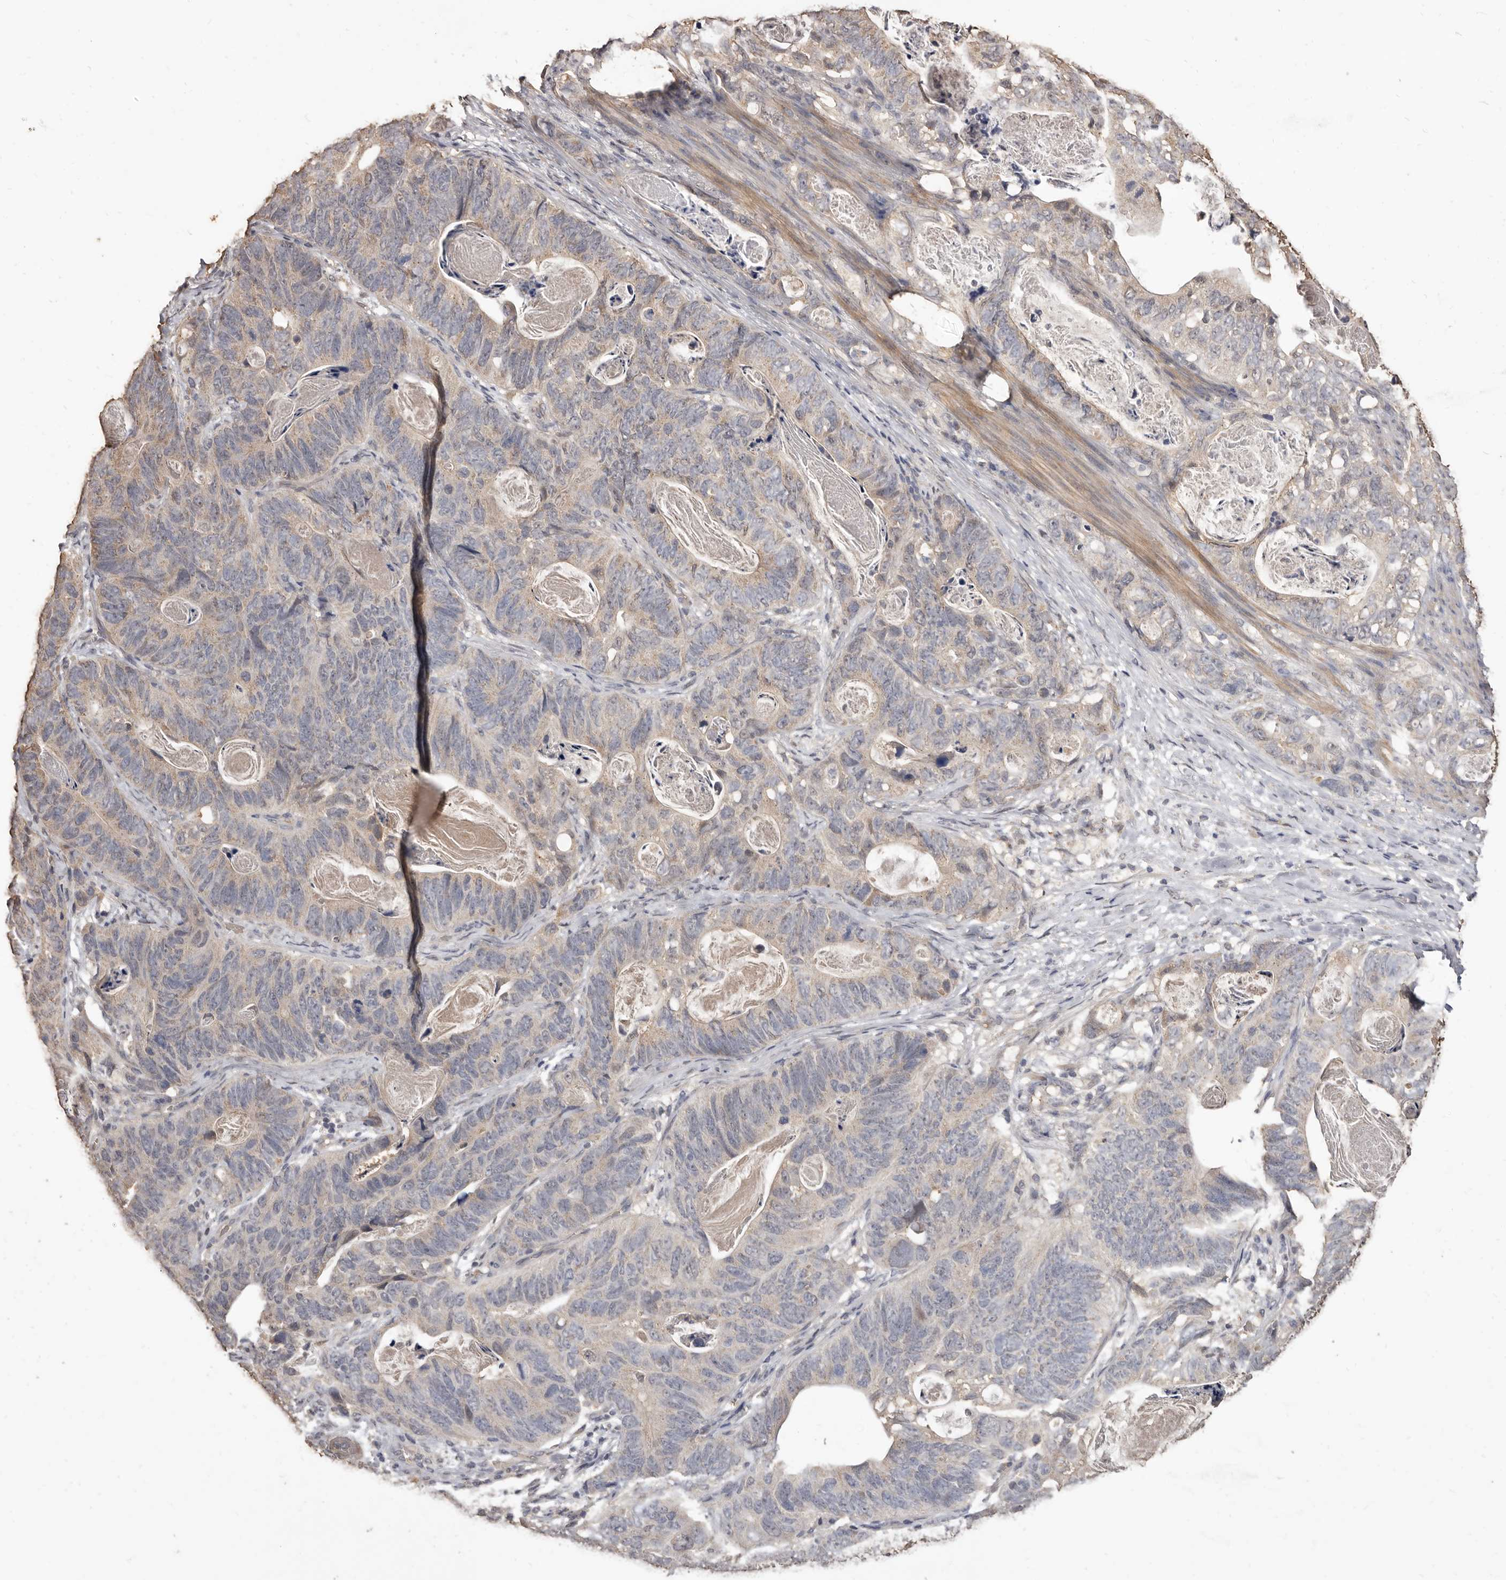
{"staining": {"intensity": "weak", "quantity": "<25%", "location": "cytoplasmic/membranous"}, "tissue": "stomach cancer", "cell_type": "Tumor cells", "image_type": "cancer", "snomed": [{"axis": "morphology", "description": "Normal tissue, NOS"}, {"axis": "morphology", "description": "Adenocarcinoma, NOS"}, {"axis": "topography", "description": "Stomach"}], "caption": "Protein analysis of stomach cancer (adenocarcinoma) demonstrates no significant staining in tumor cells. The staining is performed using DAB brown chromogen with nuclei counter-stained in using hematoxylin.", "gene": "INAVA", "patient": {"sex": "female", "age": 89}}